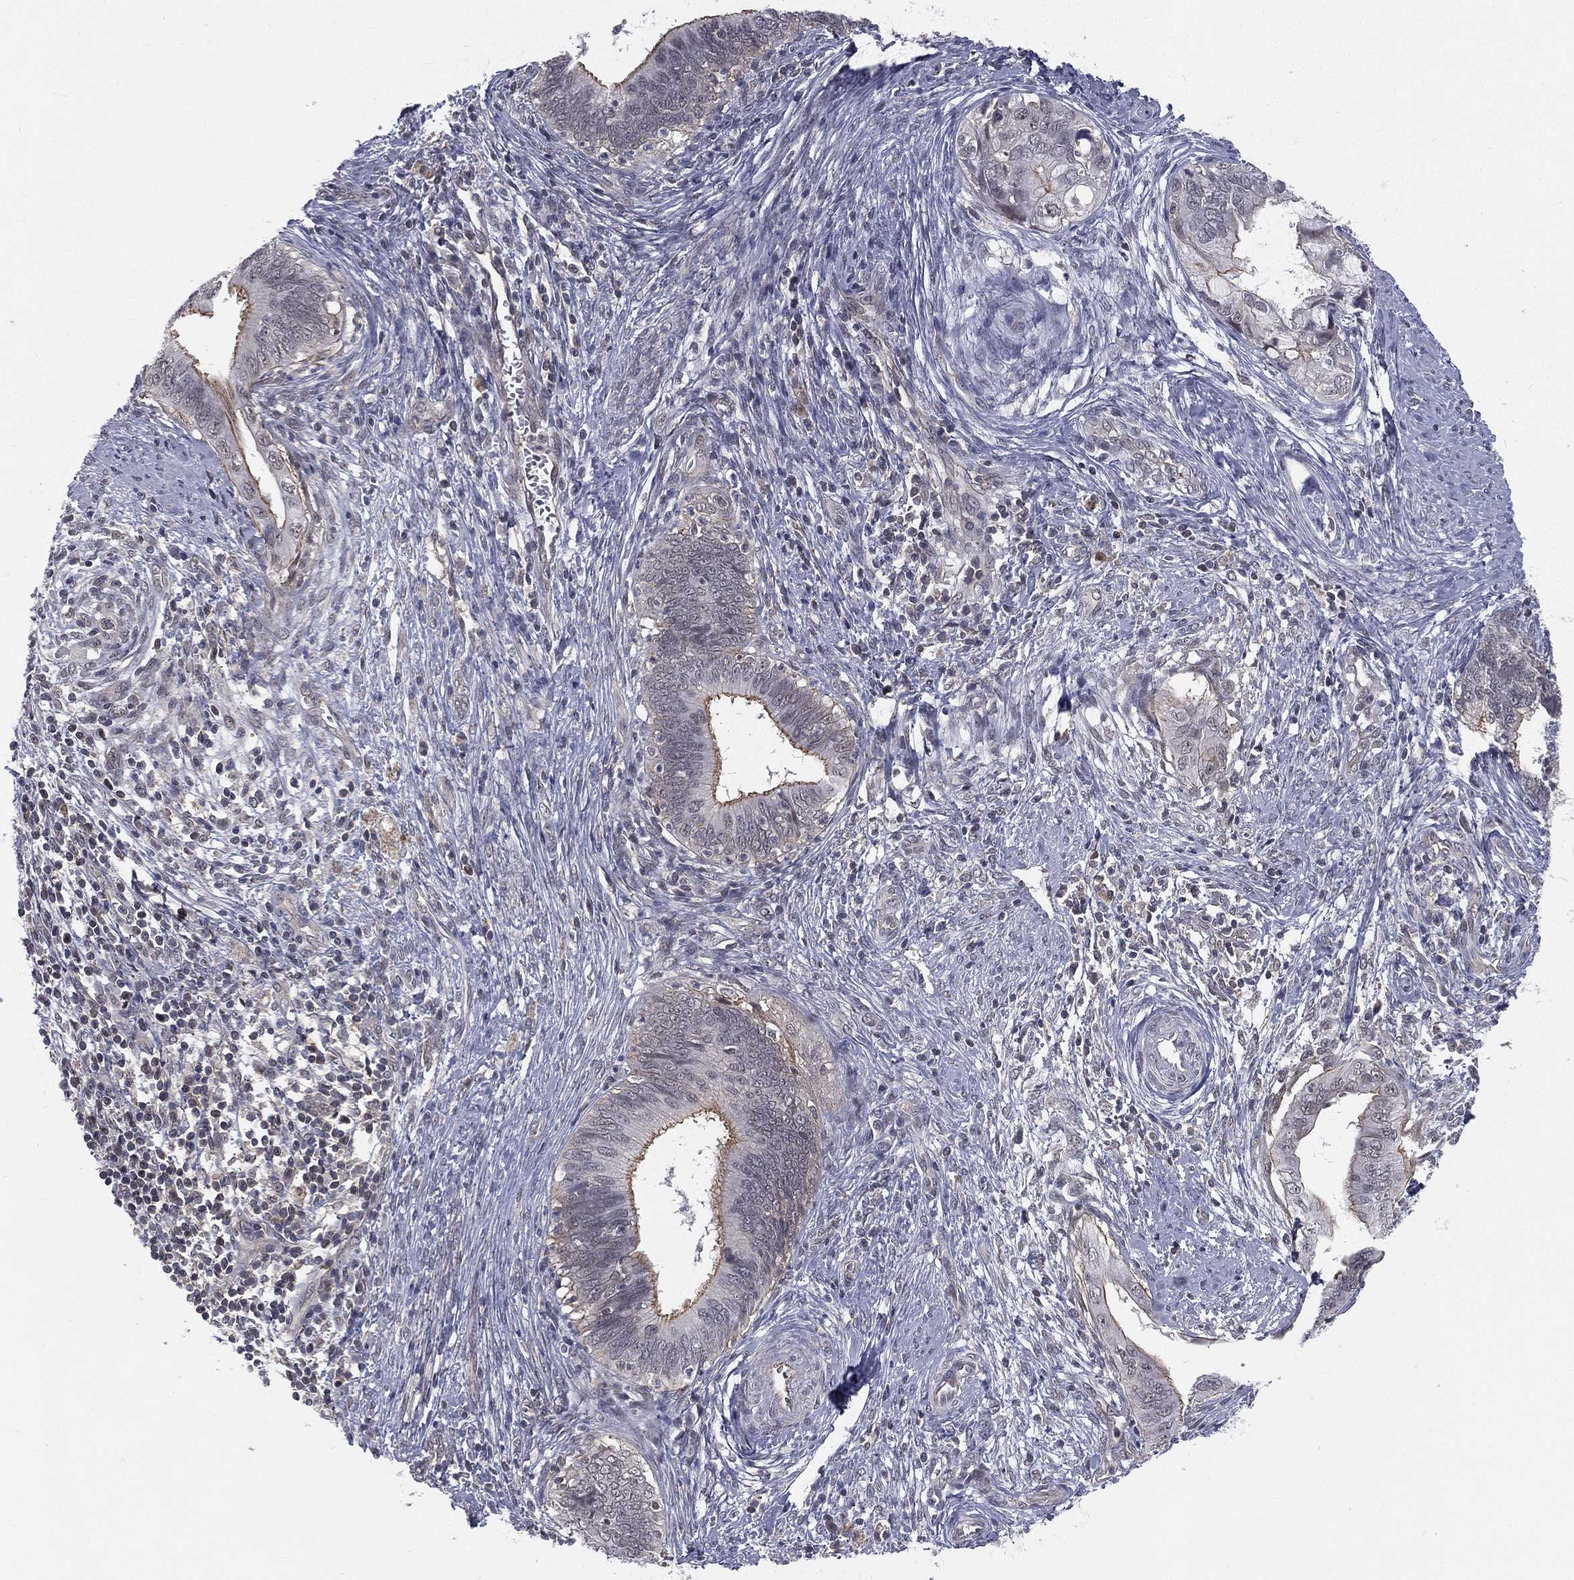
{"staining": {"intensity": "moderate", "quantity": "<25%", "location": "cytoplasmic/membranous"}, "tissue": "cervical cancer", "cell_type": "Tumor cells", "image_type": "cancer", "snomed": [{"axis": "morphology", "description": "Adenocarcinoma, NOS"}, {"axis": "topography", "description": "Cervix"}], "caption": "Human cervical adenocarcinoma stained for a protein (brown) reveals moderate cytoplasmic/membranous positive positivity in about <25% of tumor cells.", "gene": "MORC2", "patient": {"sex": "female", "age": 42}}